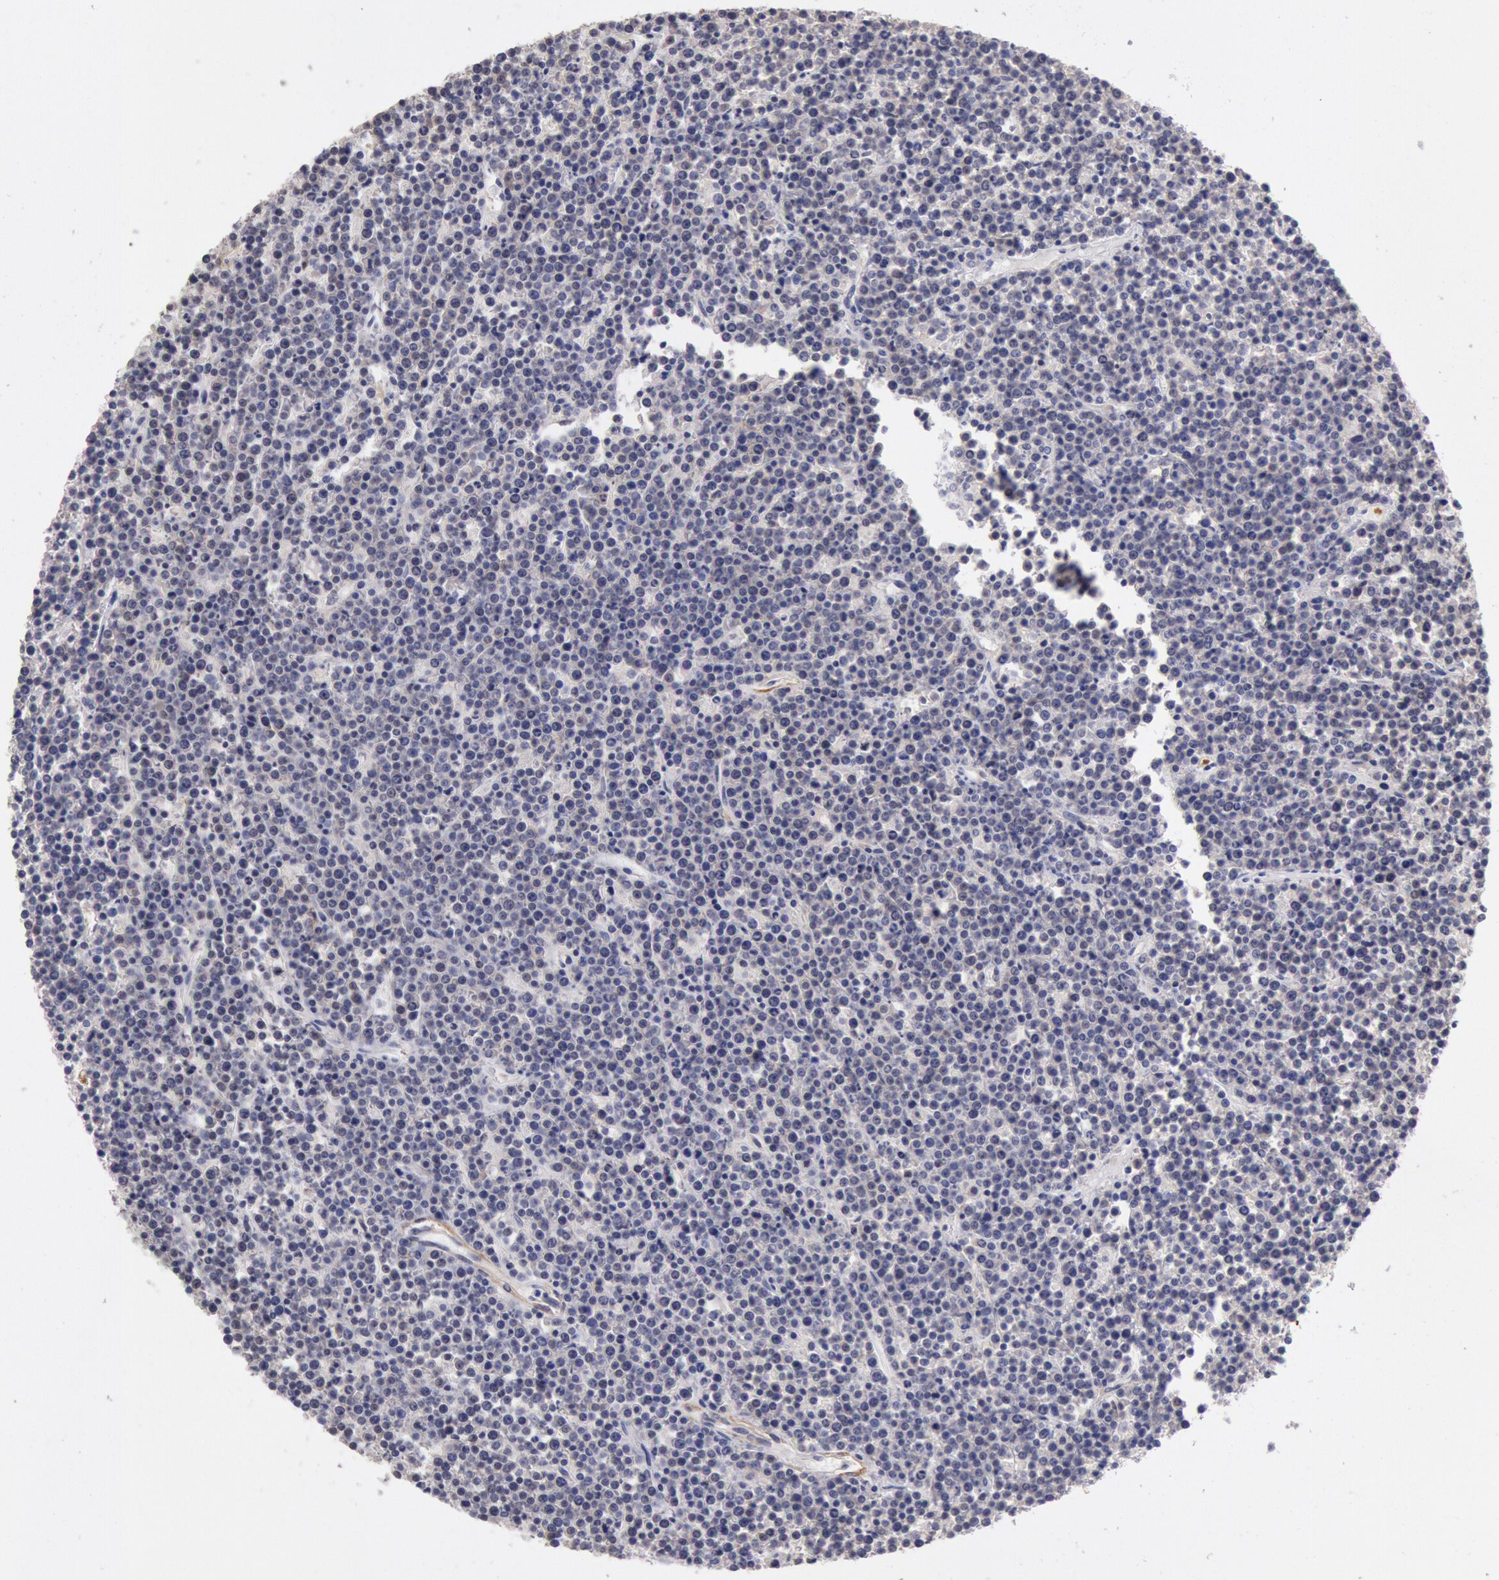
{"staining": {"intensity": "negative", "quantity": "none", "location": "none"}, "tissue": "lymphoma", "cell_type": "Tumor cells", "image_type": "cancer", "snomed": [{"axis": "morphology", "description": "Malignant lymphoma, non-Hodgkin's type, High grade"}, {"axis": "topography", "description": "Ovary"}], "caption": "Immunohistochemical staining of malignant lymphoma, non-Hodgkin's type (high-grade) demonstrates no significant staining in tumor cells.", "gene": "TMED8", "patient": {"sex": "female", "age": 56}}